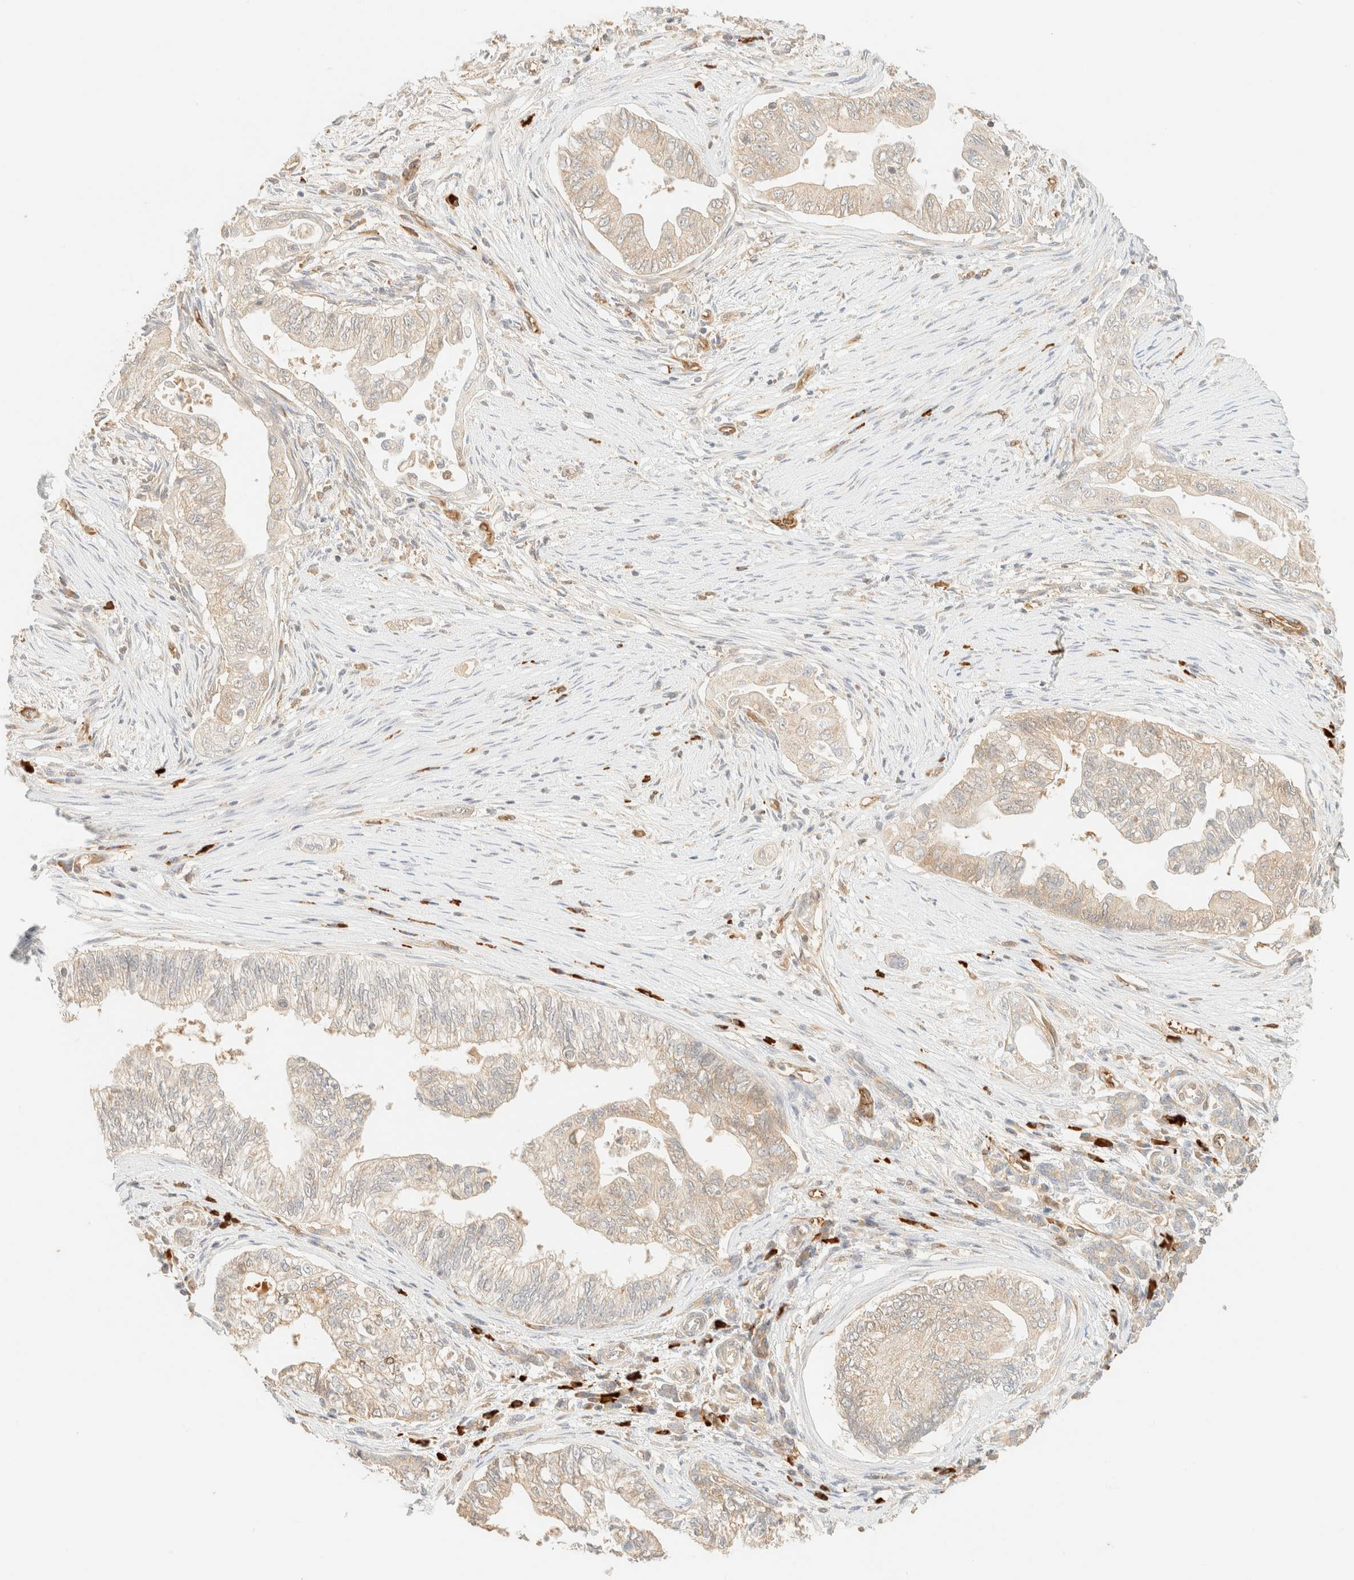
{"staining": {"intensity": "weak", "quantity": "<25%", "location": "cytoplasmic/membranous"}, "tissue": "pancreatic cancer", "cell_type": "Tumor cells", "image_type": "cancer", "snomed": [{"axis": "morphology", "description": "Adenocarcinoma, NOS"}, {"axis": "topography", "description": "Pancreas"}], "caption": "Immunohistochemistry (IHC) image of neoplastic tissue: human pancreatic cancer stained with DAB (3,3'-diaminobenzidine) reveals no significant protein positivity in tumor cells.", "gene": "FHOD1", "patient": {"sex": "male", "age": 72}}